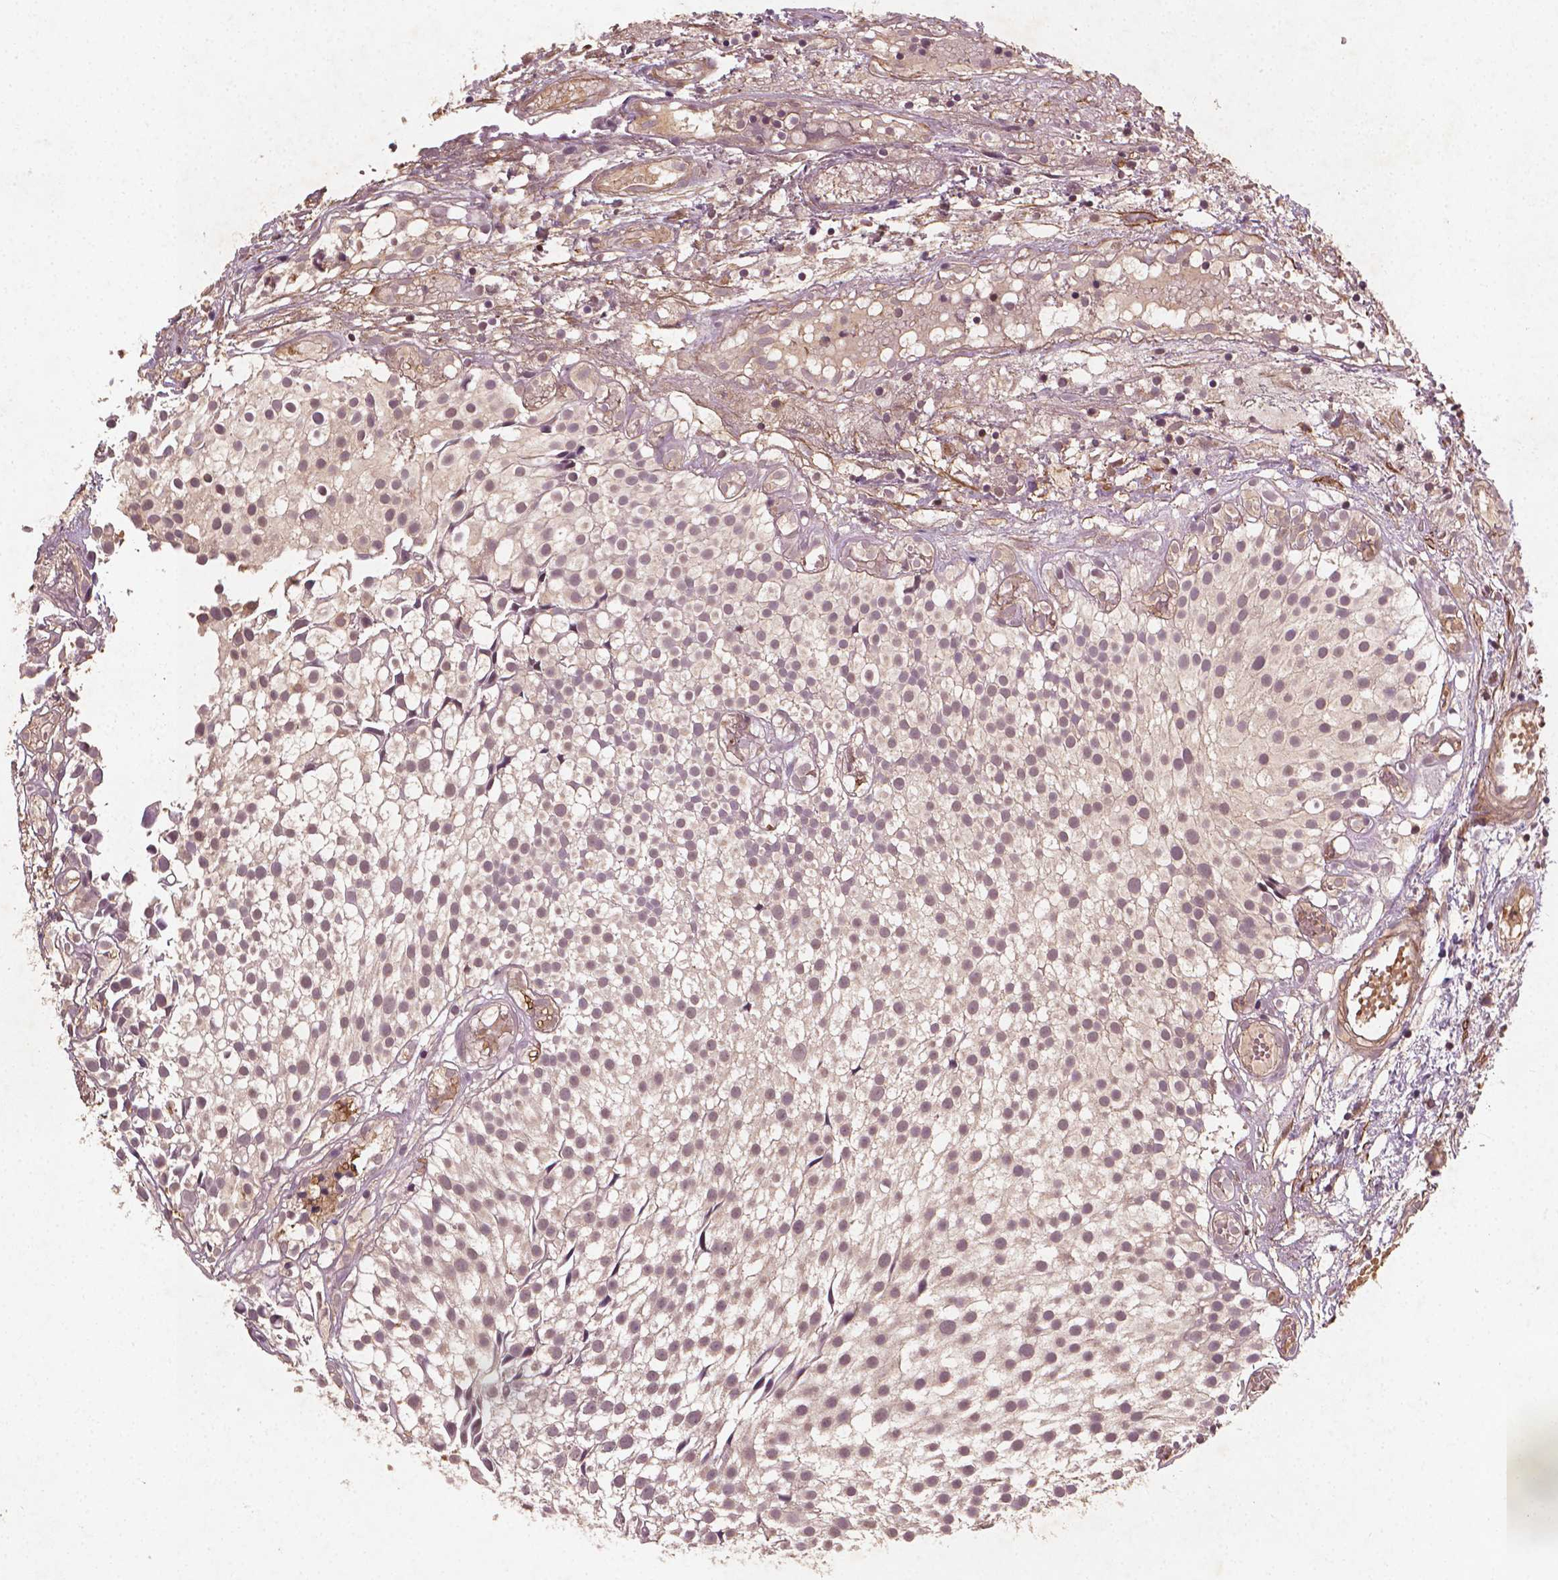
{"staining": {"intensity": "weak", "quantity": "<25%", "location": "cytoplasmic/membranous"}, "tissue": "urothelial cancer", "cell_type": "Tumor cells", "image_type": "cancer", "snomed": [{"axis": "morphology", "description": "Urothelial carcinoma, Low grade"}, {"axis": "topography", "description": "Urinary bladder"}], "caption": "Tumor cells are negative for brown protein staining in urothelial cancer. The staining was performed using DAB to visualize the protein expression in brown, while the nuclei were stained in blue with hematoxylin (Magnification: 20x).", "gene": "CYFIP2", "patient": {"sex": "male", "age": 79}}